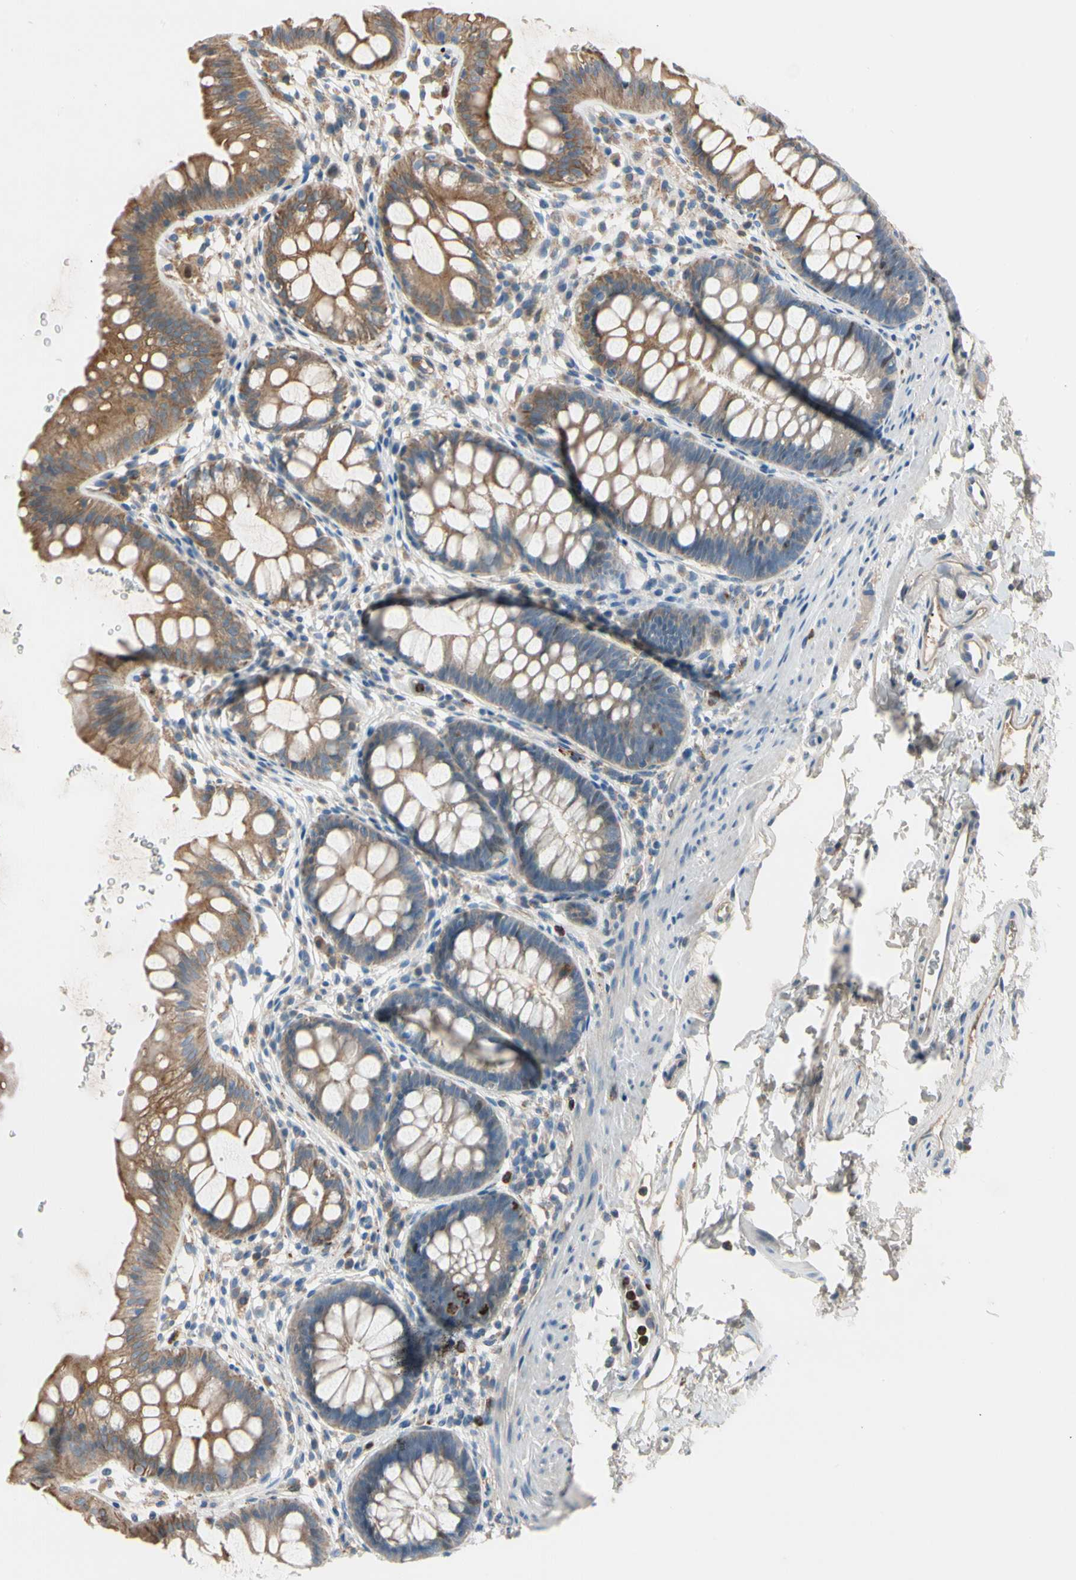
{"staining": {"intensity": "moderate", "quantity": "25%-75%", "location": "cytoplasmic/membranous"}, "tissue": "rectum", "cell_type": "Glandular cells", "image_type": "normal", "snomed": [{"axis": "morphology", "description": "Normal tissue, NOS"}, {"axis": "topography", "description": "Rectum"}], "caption": "Immunohistochemical staining of benign human rectum reveals 25%-75% levels of moderate cytoplasmic/membranous protein positivity in about 25%-75% of glandular cells.", "gene": "HJURP", "patient": {"sex": "female", "age": 24}}